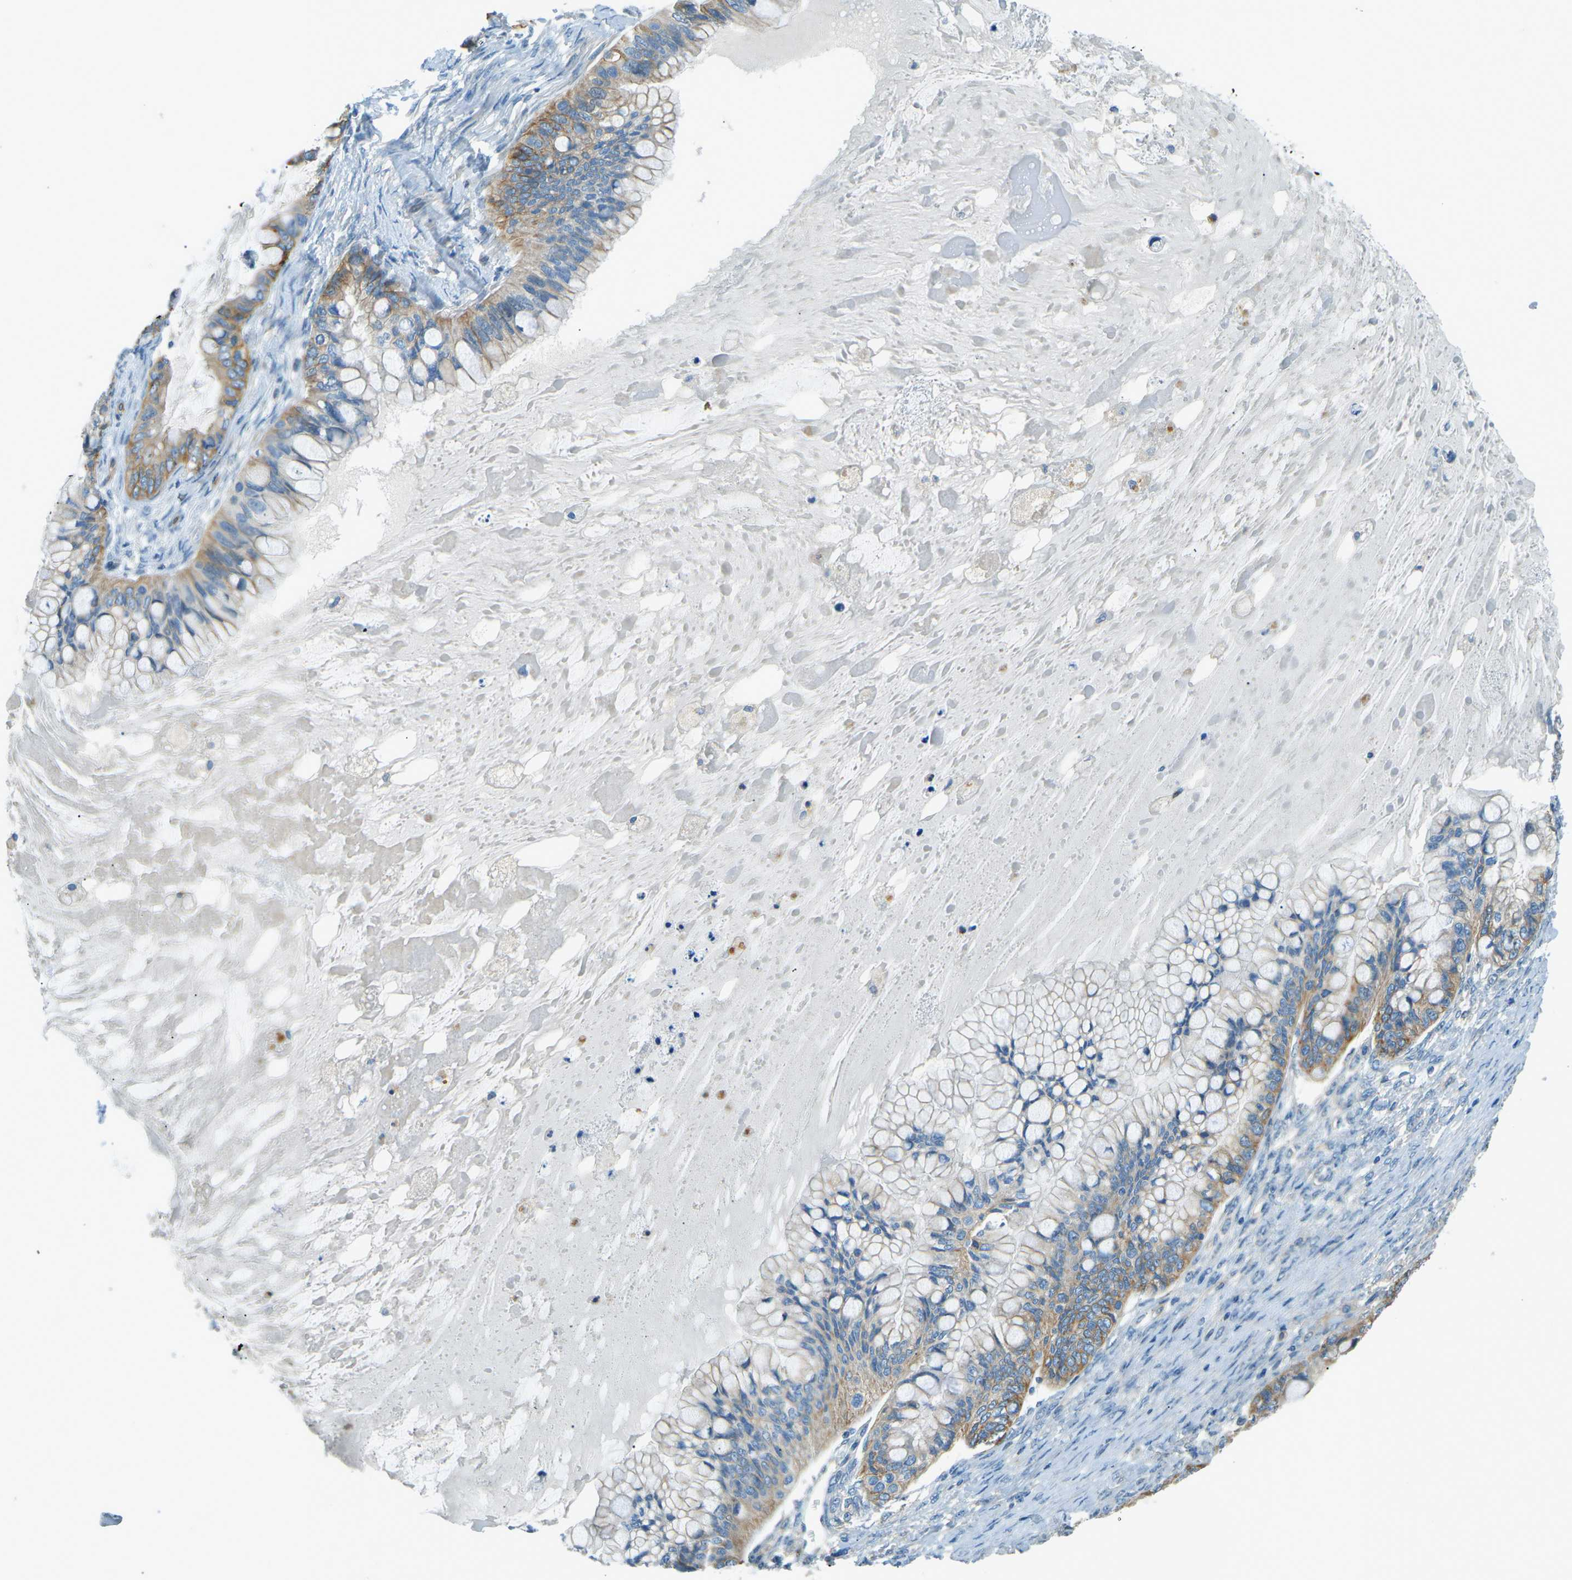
{"staining": {"intensity": "moderate", "quantity": ">75%", "location": "cytoplasmic/membranous"}, "tissue": "ovarian cancer", "cell_type": "Tumor cells", "image_type": "cancer", "snomed": [{"axis": "morphology", "description": "Cystadenocarcinoma, mucinous, NOS"}, {"axis": "topography", "description": "Ovary"}], "caption": "Ovarian mucinous cystadenocarcinoma stained for a protein demonstrates moderate cytoplasmic/membranous positivity in tumor cells.", "gene": "ZNF367", "patient": {"sex": "female", "age": 80}}